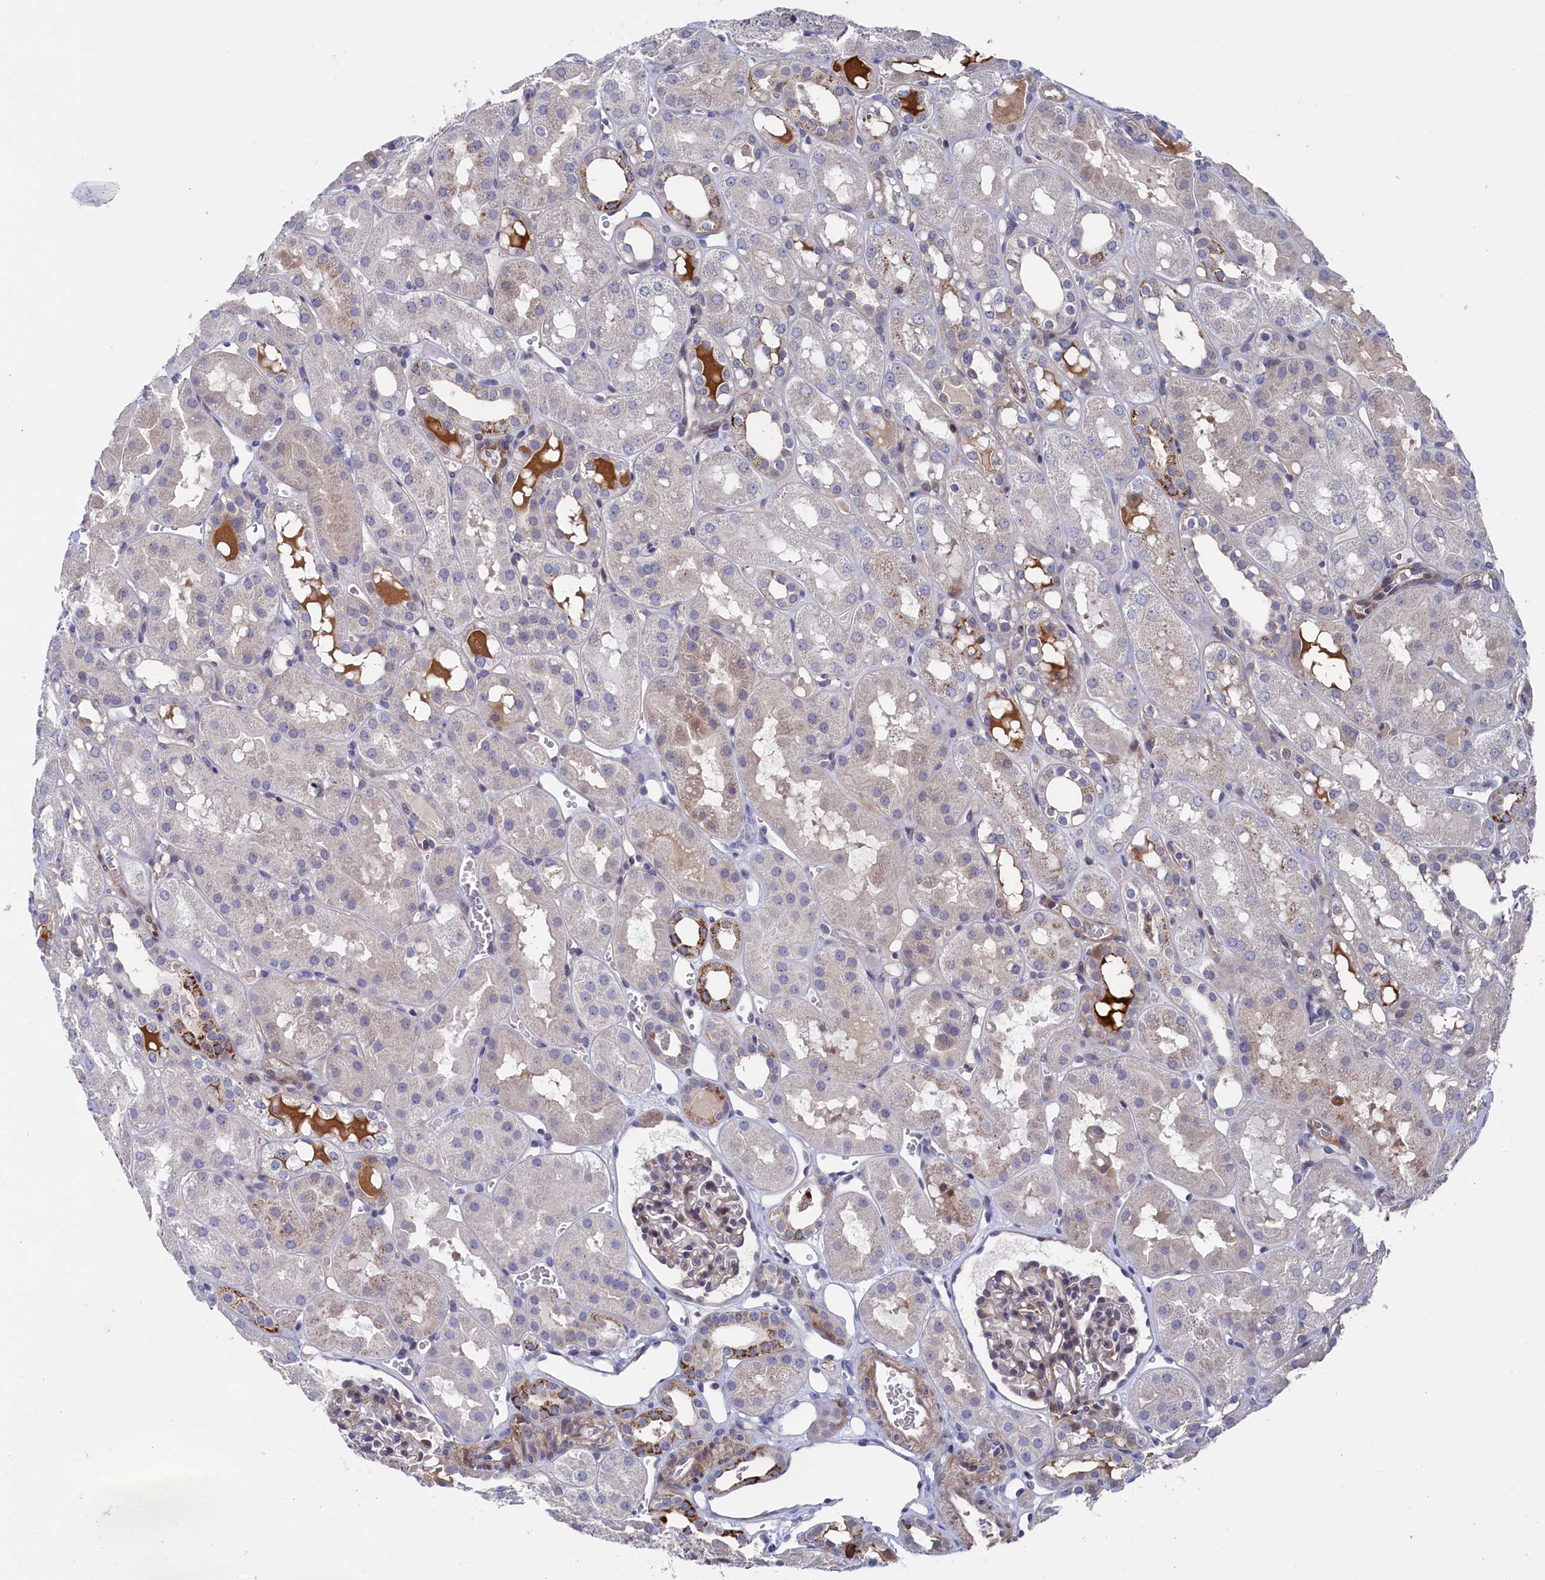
{"staining": {"intensity": "weak", "quantity": "<25%", "location": "cytoplasmic/membranous"}, "tissue": "kidney", "cell_type": "Cells in glomeruli", "image_type": "normal", "snomed": [{"axis": "morphology", "description": "Normal tissue, NOS"}, {"axis": "topography", "description": "Kidney"}], "caption": "Protein analysis of benign kidney reveals no significant positivity in cells in glomeruli.", "gene": "ZNF891", "patient": {"sex": "male", "age": 16}}